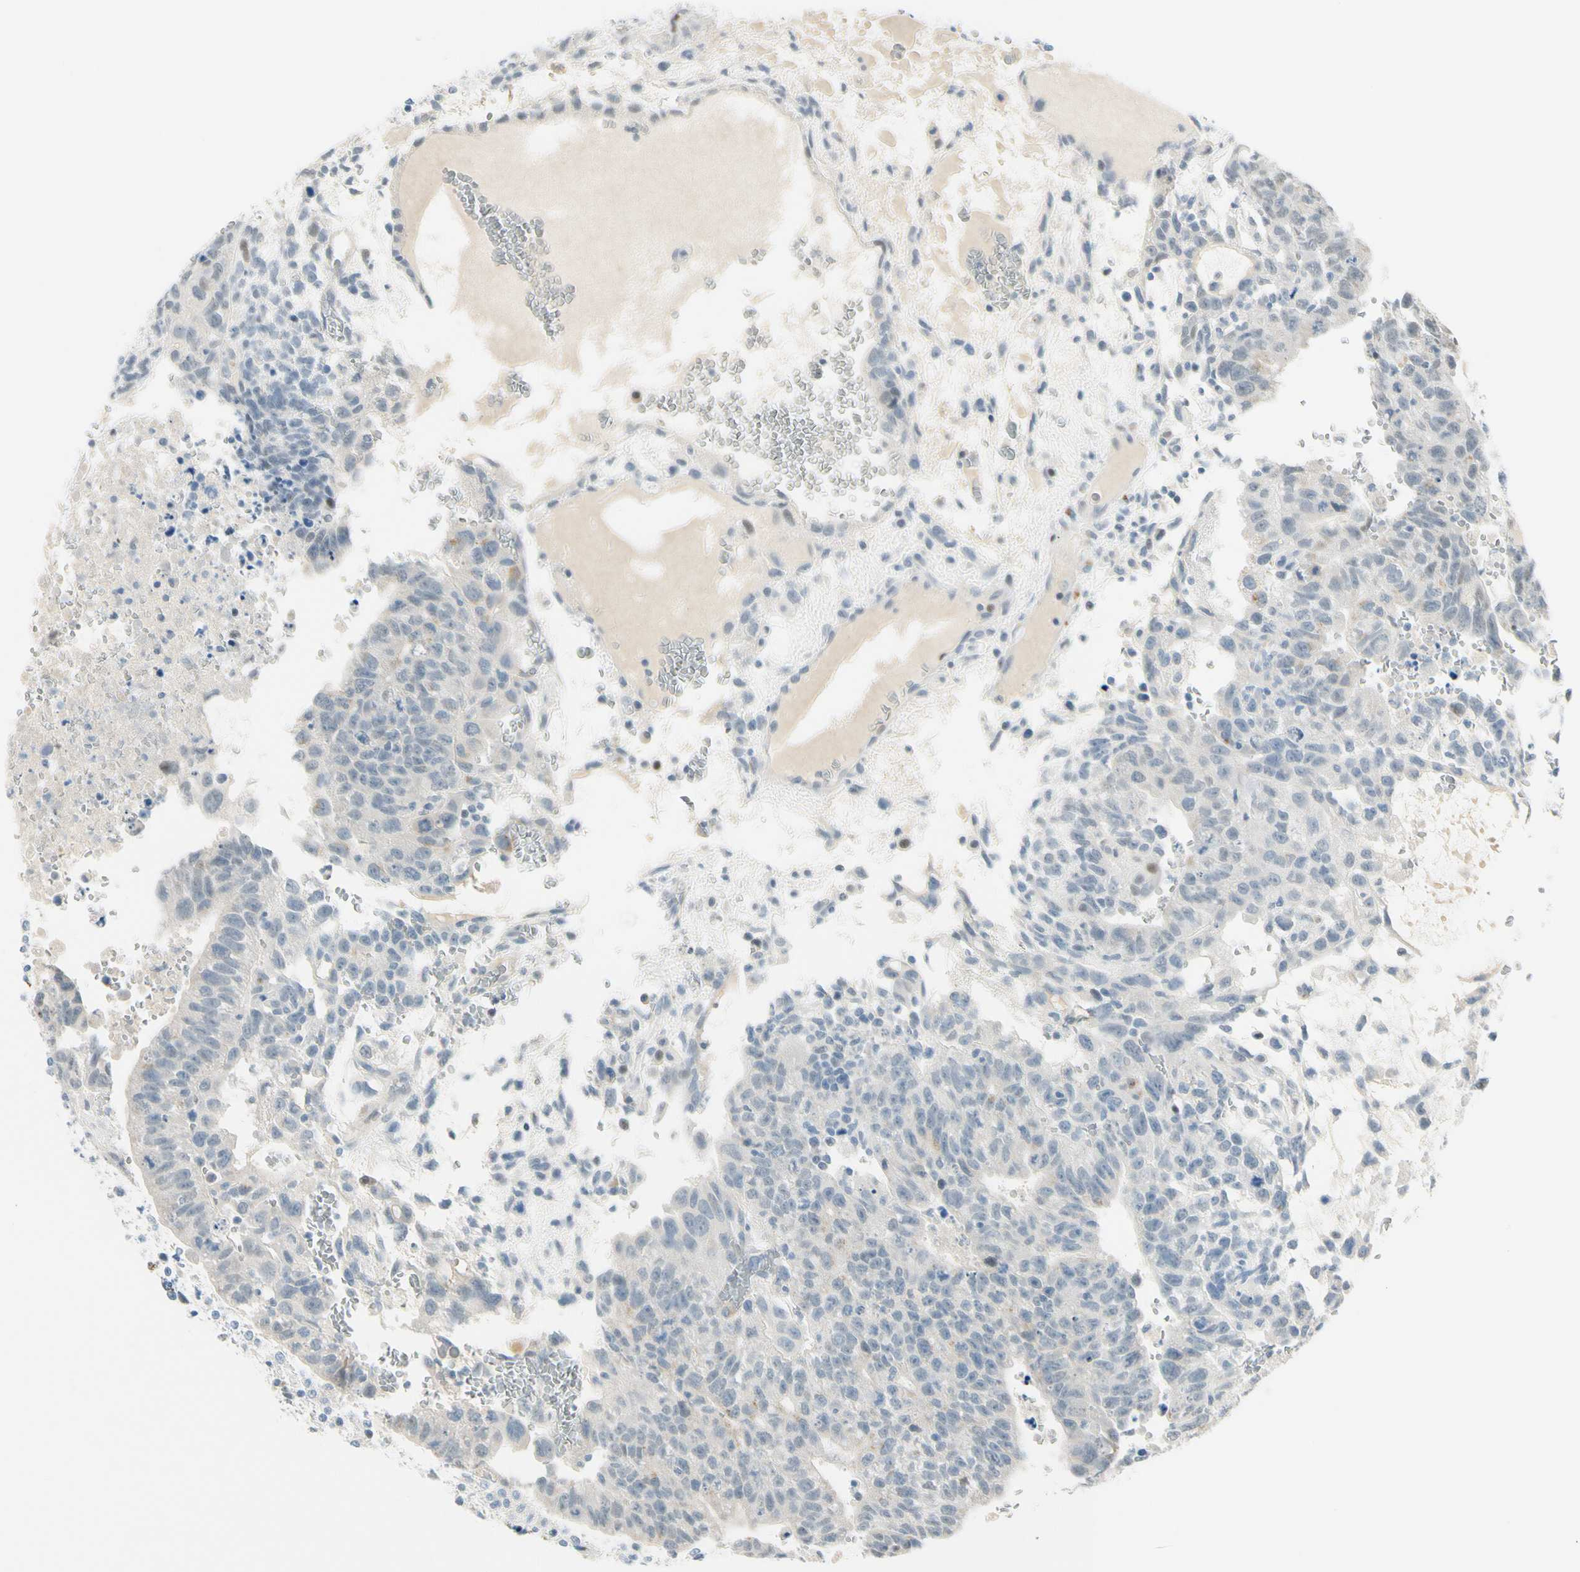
{"staining": {"intensity": "negative", "quantity": "none", "location": "none"}, "tissue": "testis cancer", "cell_type": "Tumor cells", "image_type": "cancer", "snomed": [{"axis": "morphology", "description": "Seminoma, NOS"}, {"axis": "morphology", "description": "Carcinoma, Embryonal, NOS"}, {"axis": "topography", "description": "Testis"}], "caption": "A high-resolution image shows immunohistochemistry staining of testis cancer (seminoma), which exhibits no significant staining in tumor cells. (Stains: DAB (3,3'-diaminobenzidine) immunohistochemistry with hematoxylin counter stain, Microscopy: brightfield microscopy at high magnification).", "gene": "B4GALNT1", "patient": {"sex": "male", "age": 52}}